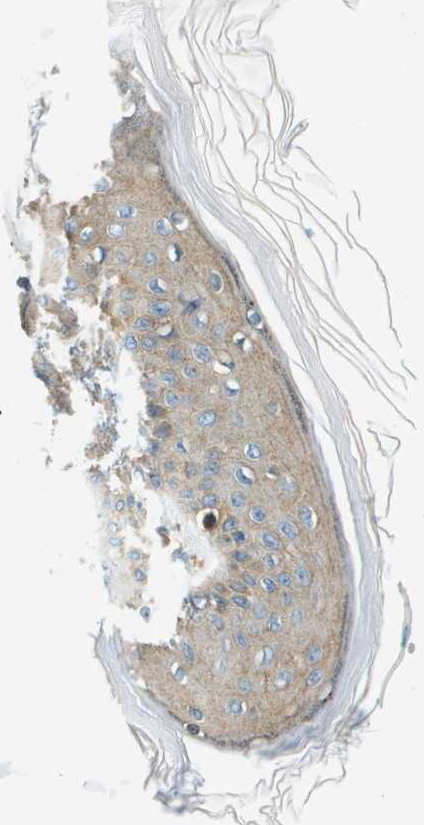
{"staining": {"intensity": "weak", "quantity": ">75%", "location": "cytoplasmic/membranous"}, "tissue": "skin", "cell_type": "Keratinocytes", "image_type": "normal", "snomed": [{"axis": "morphology", "description": "Normal tissue, NOS"}, {"axis": "topography", "description": "Skin"}], "caption": "Immunohistochemistry (IHC) staining of benign skin, which displays low levels of weak cytoplasmic/membranous expression in approximately >75% of keratinocytes indicating weak cytoplasmic/membranous protein staining. The staining was performed using DAB (3,3'-diaminobenzidine) (brown) for protein detection and nuclei were counterstained in hematoxylin (blue).", "gene": "ACBD3", "patient": {"sex": "male", "age": 53}}